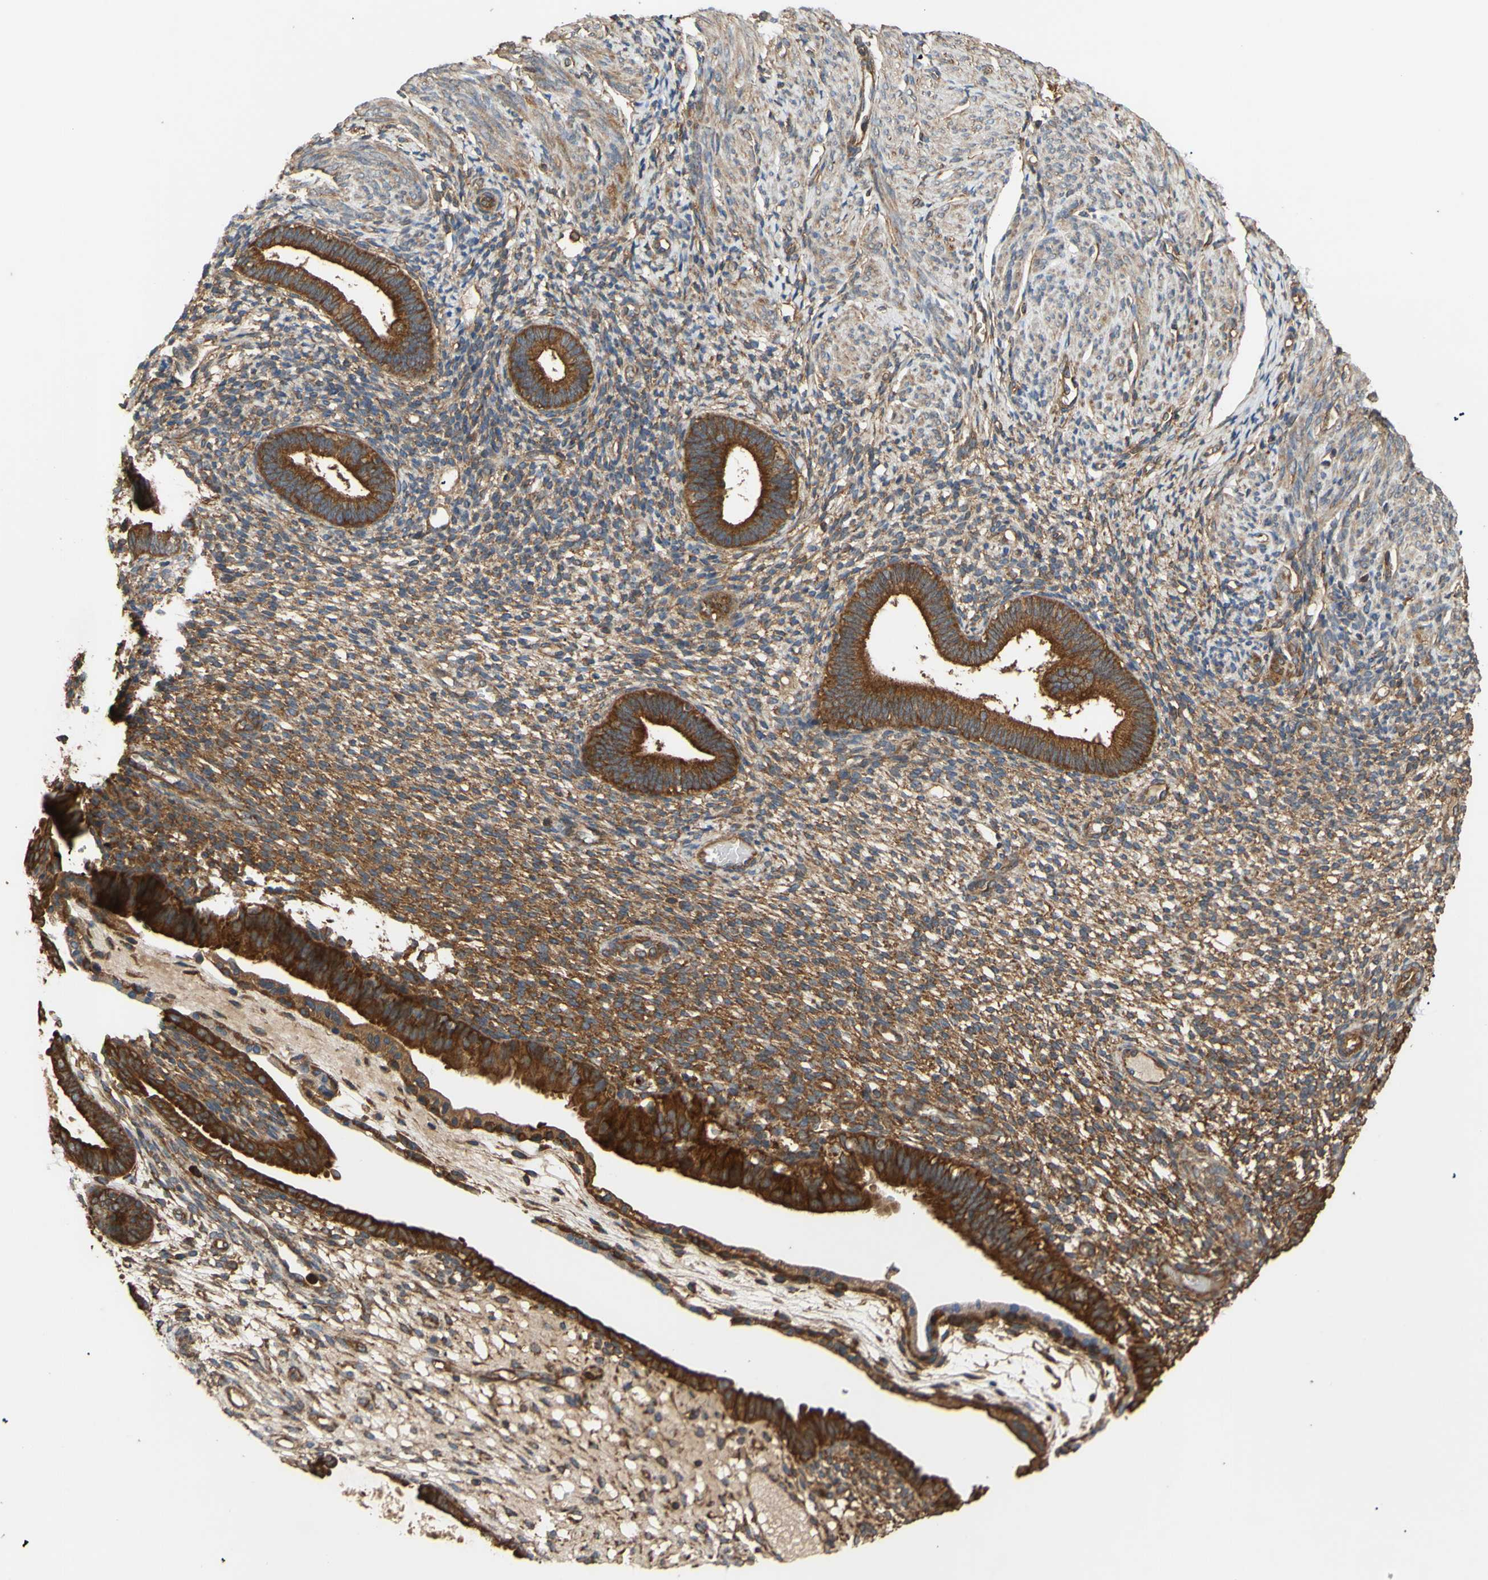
{"staining": {"intensity": "moderate", "quantity": ">75%", "location": "cytoplasmic/membranous"}, "tissue": "endometrium", "cell_type": "Cells in endometrial stroma", "image_type": "normal", "snomed": [{"axis": "morphology", "description": "Normal tissue, NOS"}, {"axis": "topography", "description": "Endometrium"}], "caption": "Immunohistochemistry (DAB (3,3'-diaminobenzidine)) staining of benign human endometrium reveals moderate cytoplasmic/membranous protein expression in about >75% of cells in endometrial stroma.", "gene": "CTTN", "patient": {"sex": "female", "age": 61}}